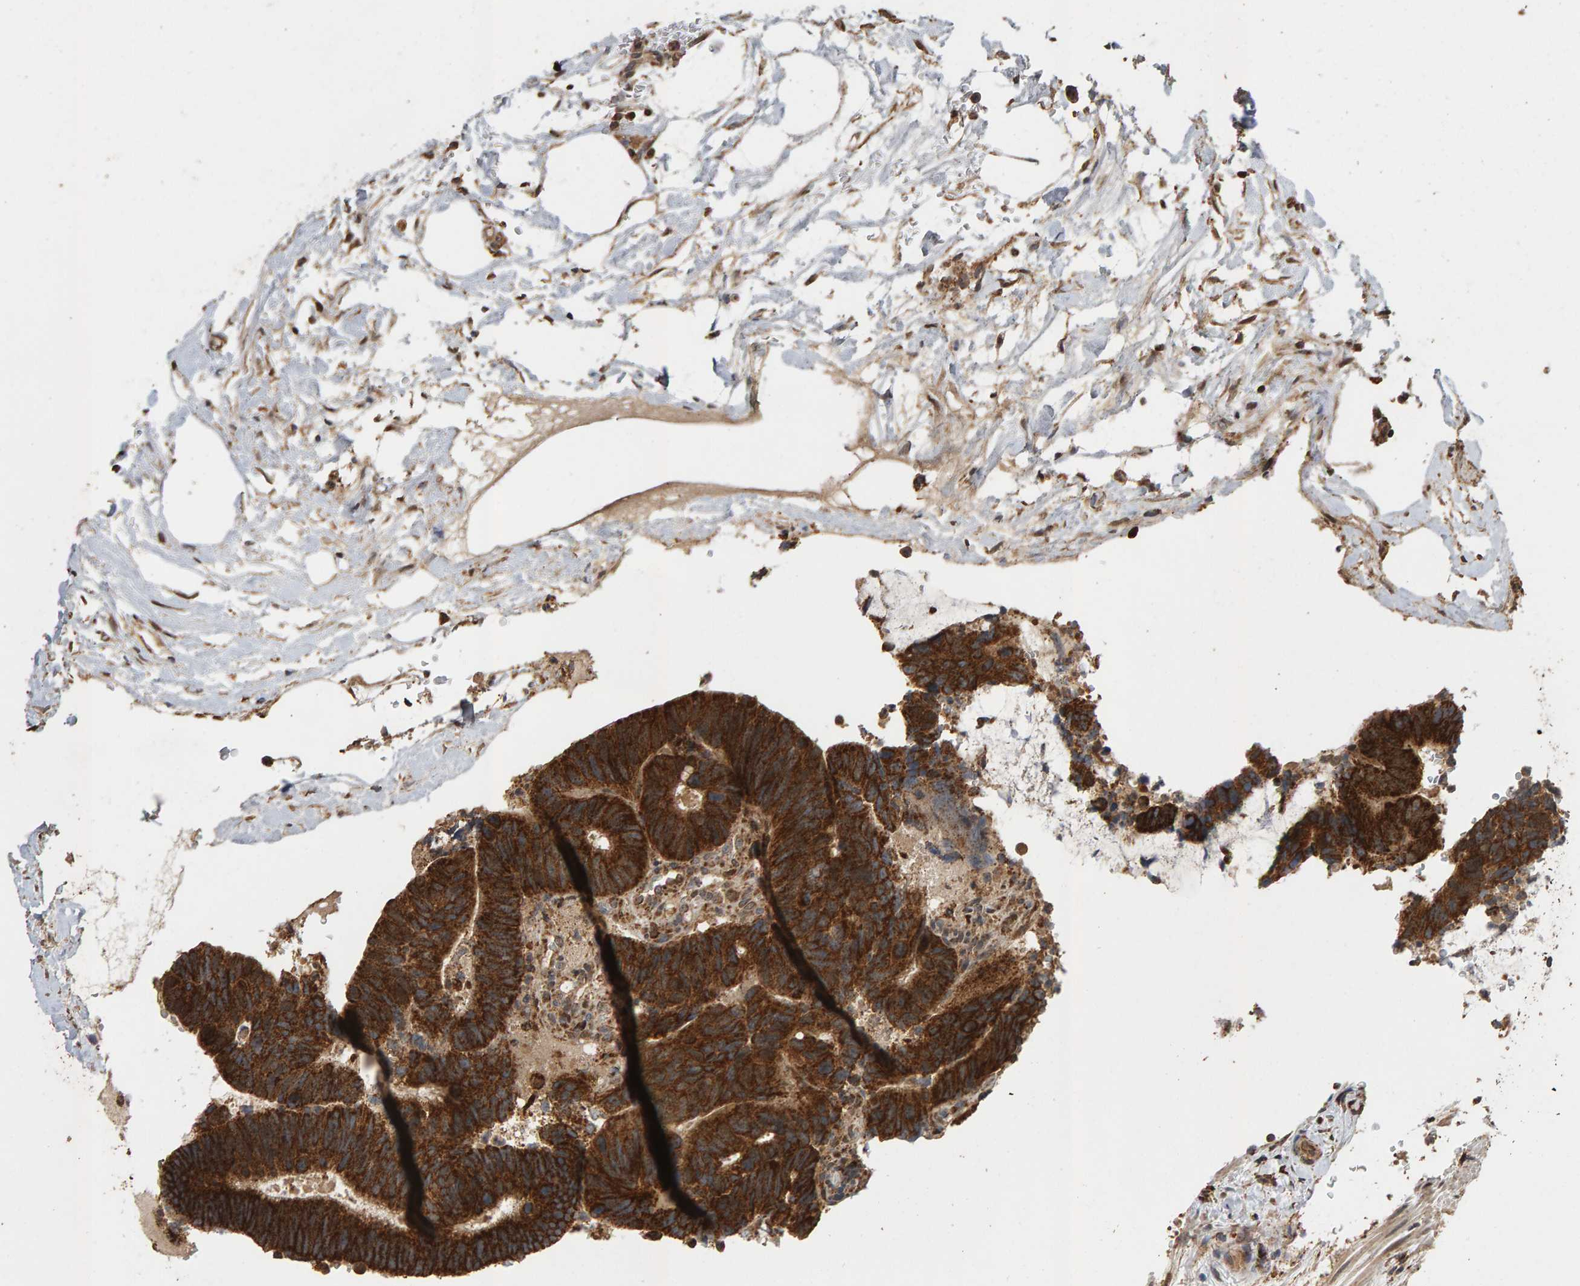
{"staining": {"intensity": "strong", "quantity": ">75%", "location": "cytoplasmic/membranous"}, "tissue": "colorectal cancer", "cell_type": "Tumor cells", "image_type": "cancer", "snomed": [{"axis": "morphology", "description": "Adenocarcinoma, NOS"}, {"axis": "topography", "description": "Colon"}], "caption": "Colorectal cancer was stained to show a protein in brown. There is high levels of strong cytoplasmic/membranous expression in about >75% of tumor cells.", "gene": "GSTK1", "patient": {"sex": "male", "age": 56}}